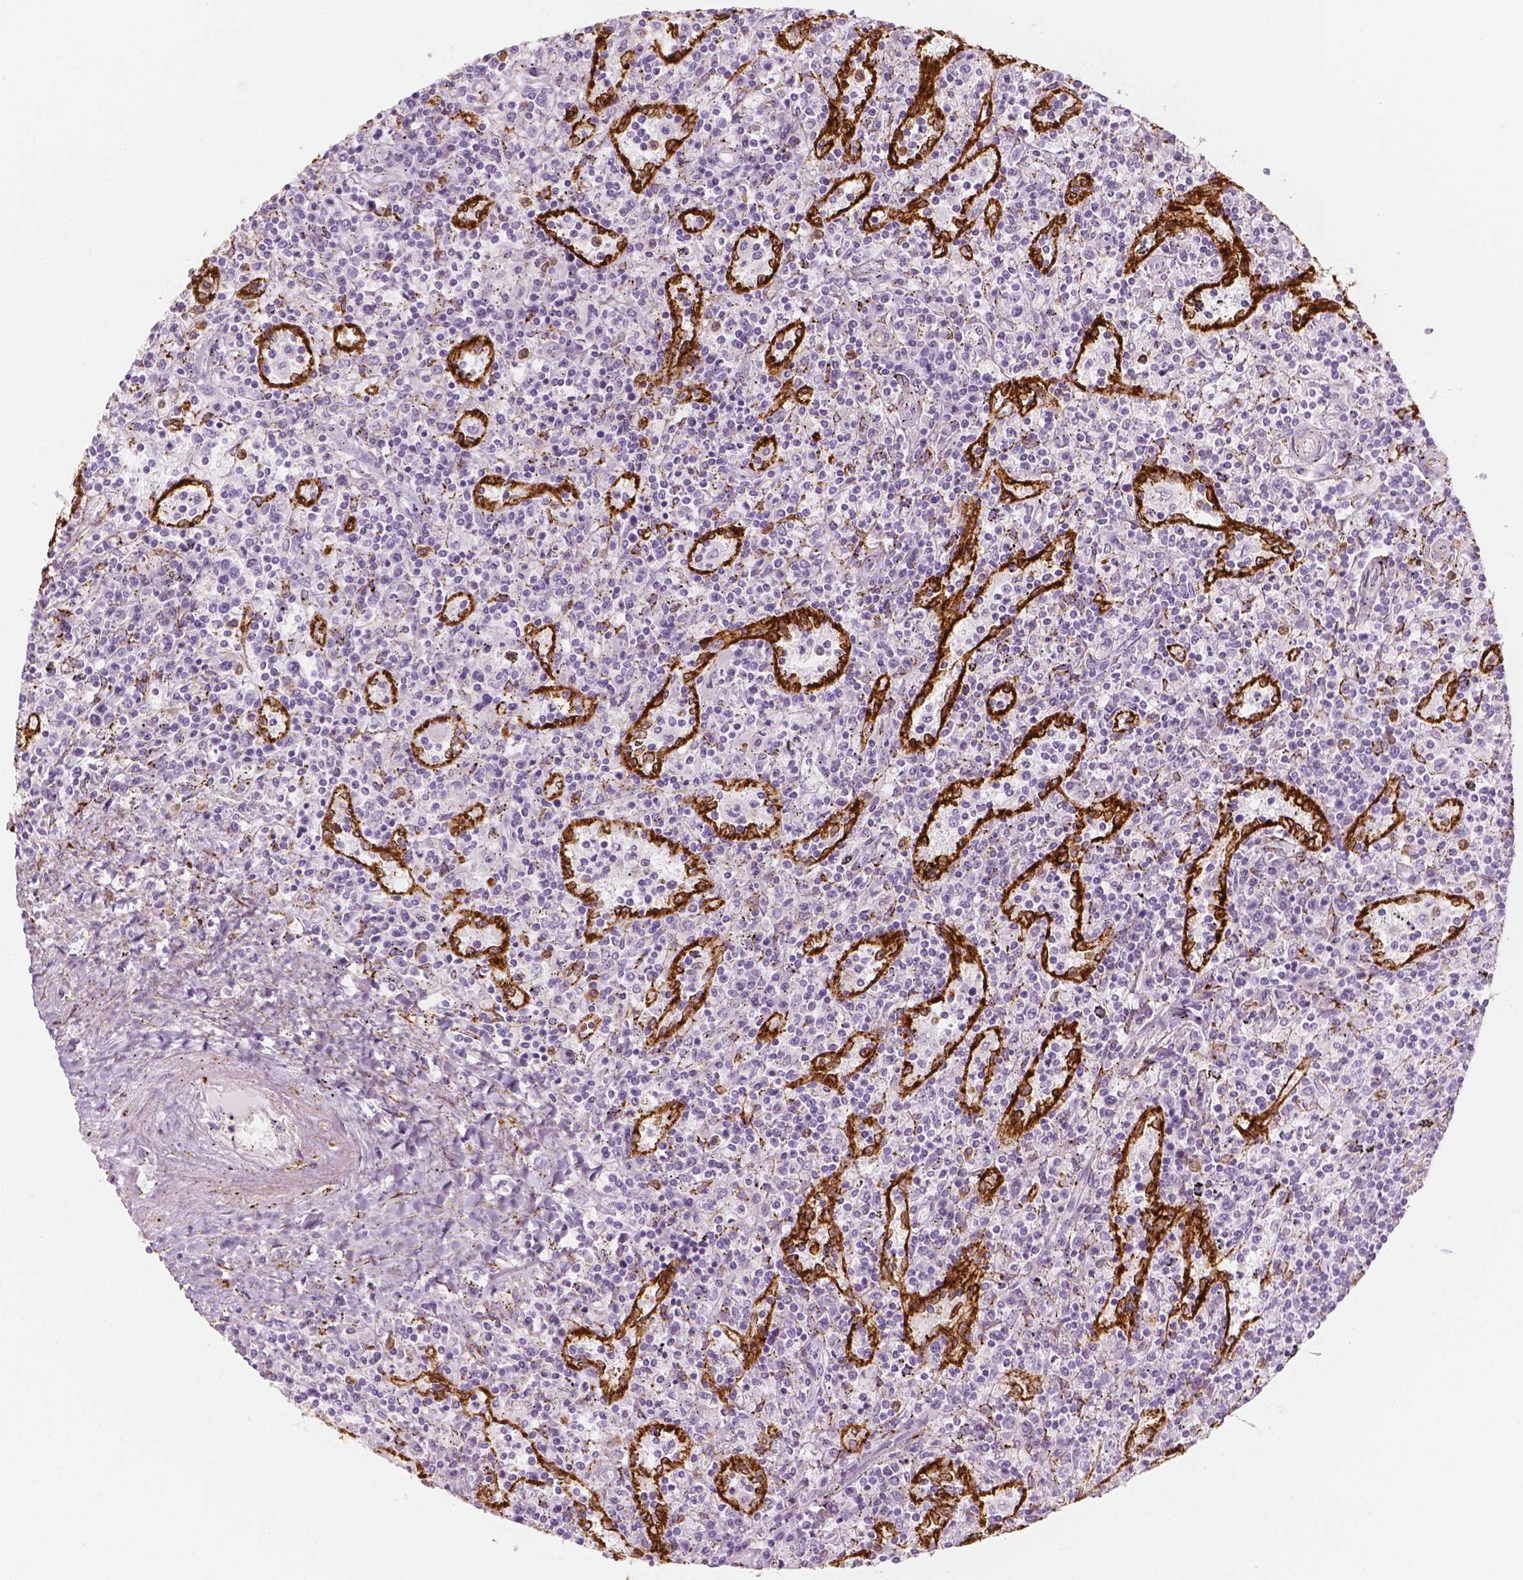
{"staining": {"intensity": "negative", "quantity": "none", "location": "none"}, "tissue": "lymphoma", "cell_type": "Tumor cells", "image_type": "cancer", "snomed": [{"axis": "morphology", "description": "Malignant lymphoma, non-Hodgkin's type, Low grade"}, {"axis": "topography", "description": "Spleen"}], "caption": "A histopathology image of low-grade malignant lymphoma, non-Hodgkin's type stained for a protein displays no brown staining in tumor cells.", "gene": "CES1", "patient": {"sex": "male", "age": 62}}